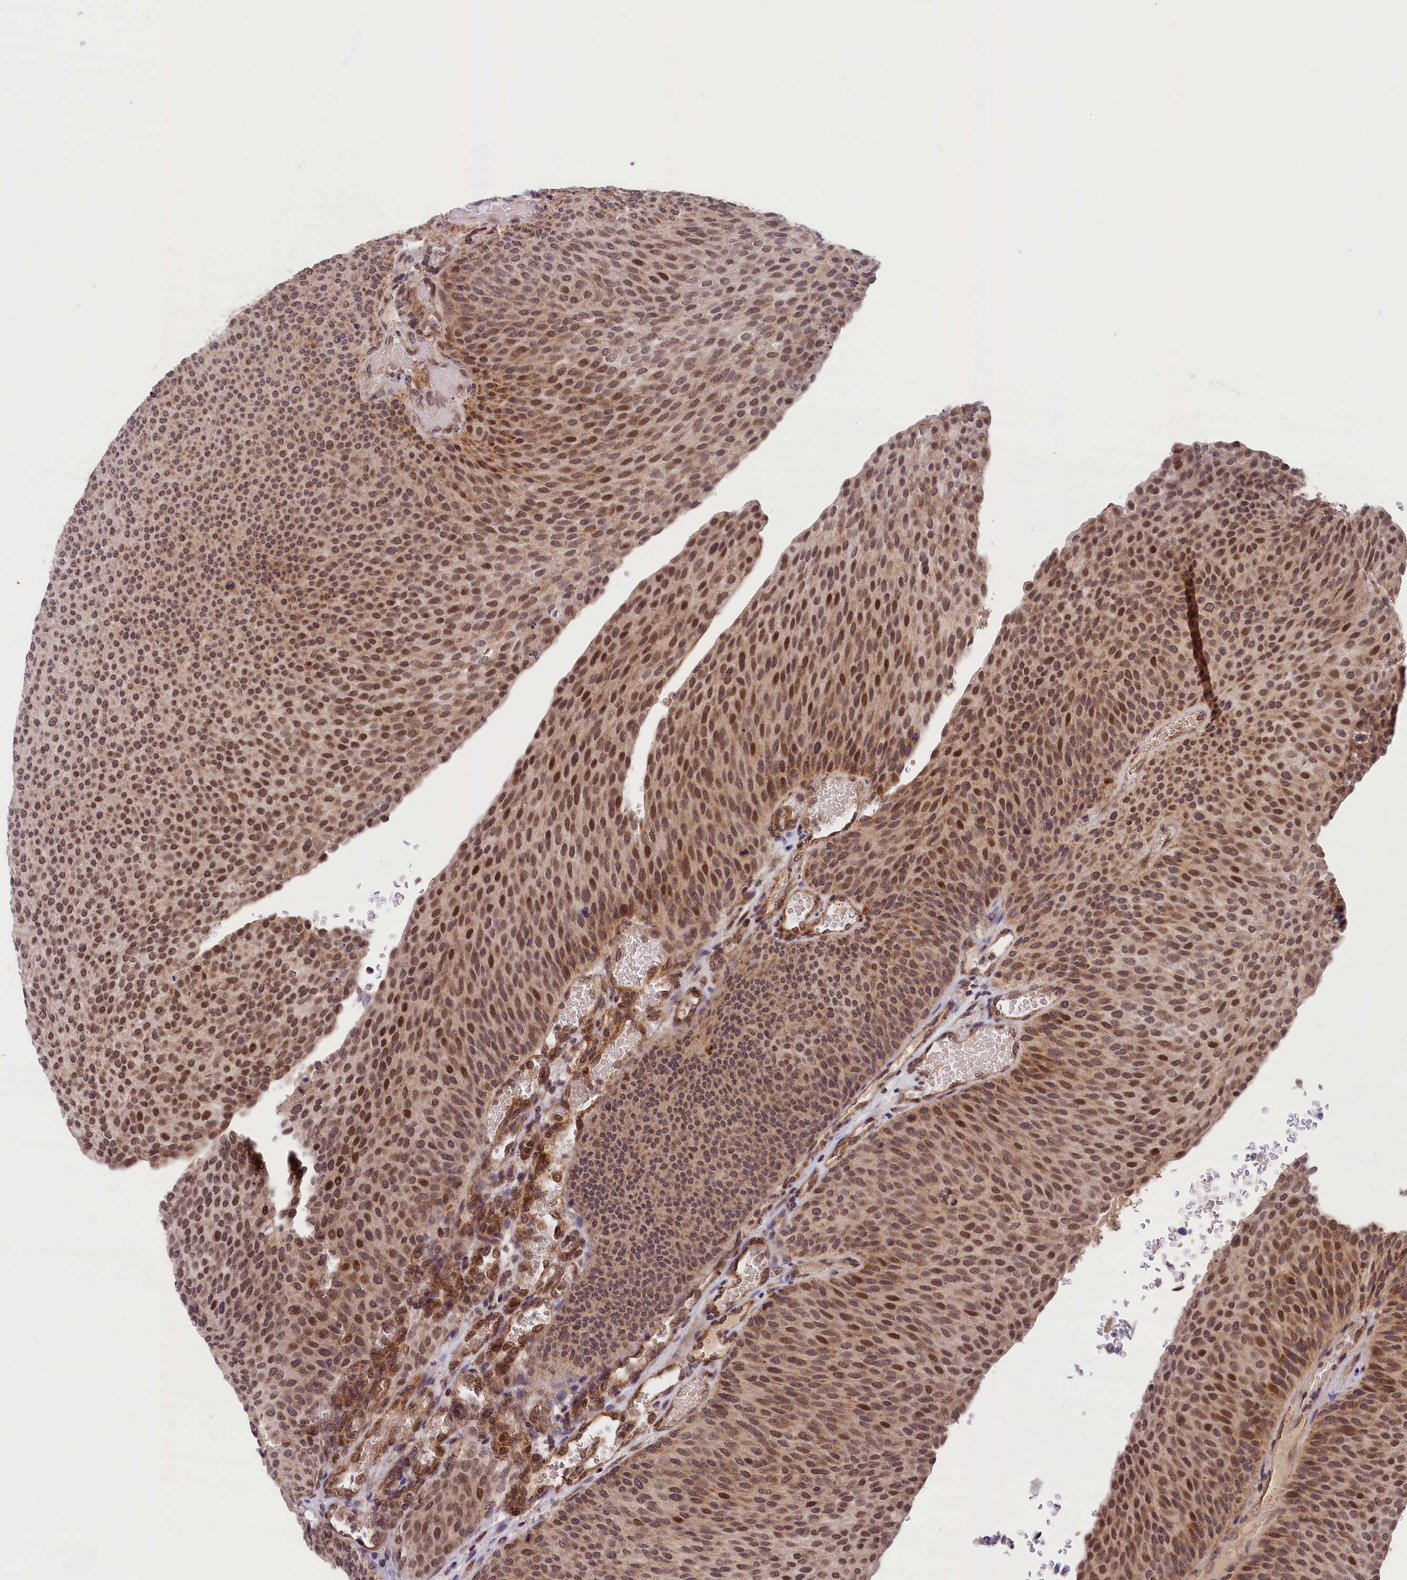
{"staining": {"intensity": "strong", "quantity": "25%-75%", "location": "nuclear"}, "tissue": "urothelial cancer", "cell_type": "Tumor cells", "image_type": "cancer", "snomed": [{"axis": "morphology", "description": "Urothelial carcinoma, High grade"}, {"axis": "topography", "description": "Urinary bladder"}], "caption": "Protein expression analysis of high-grade urothelial carcinoma reveals strong nuclear positivity in about 25%-75% of tumor cells.", "gene": "KCNK6", "patient": {"sex": "female", "age": 79}}